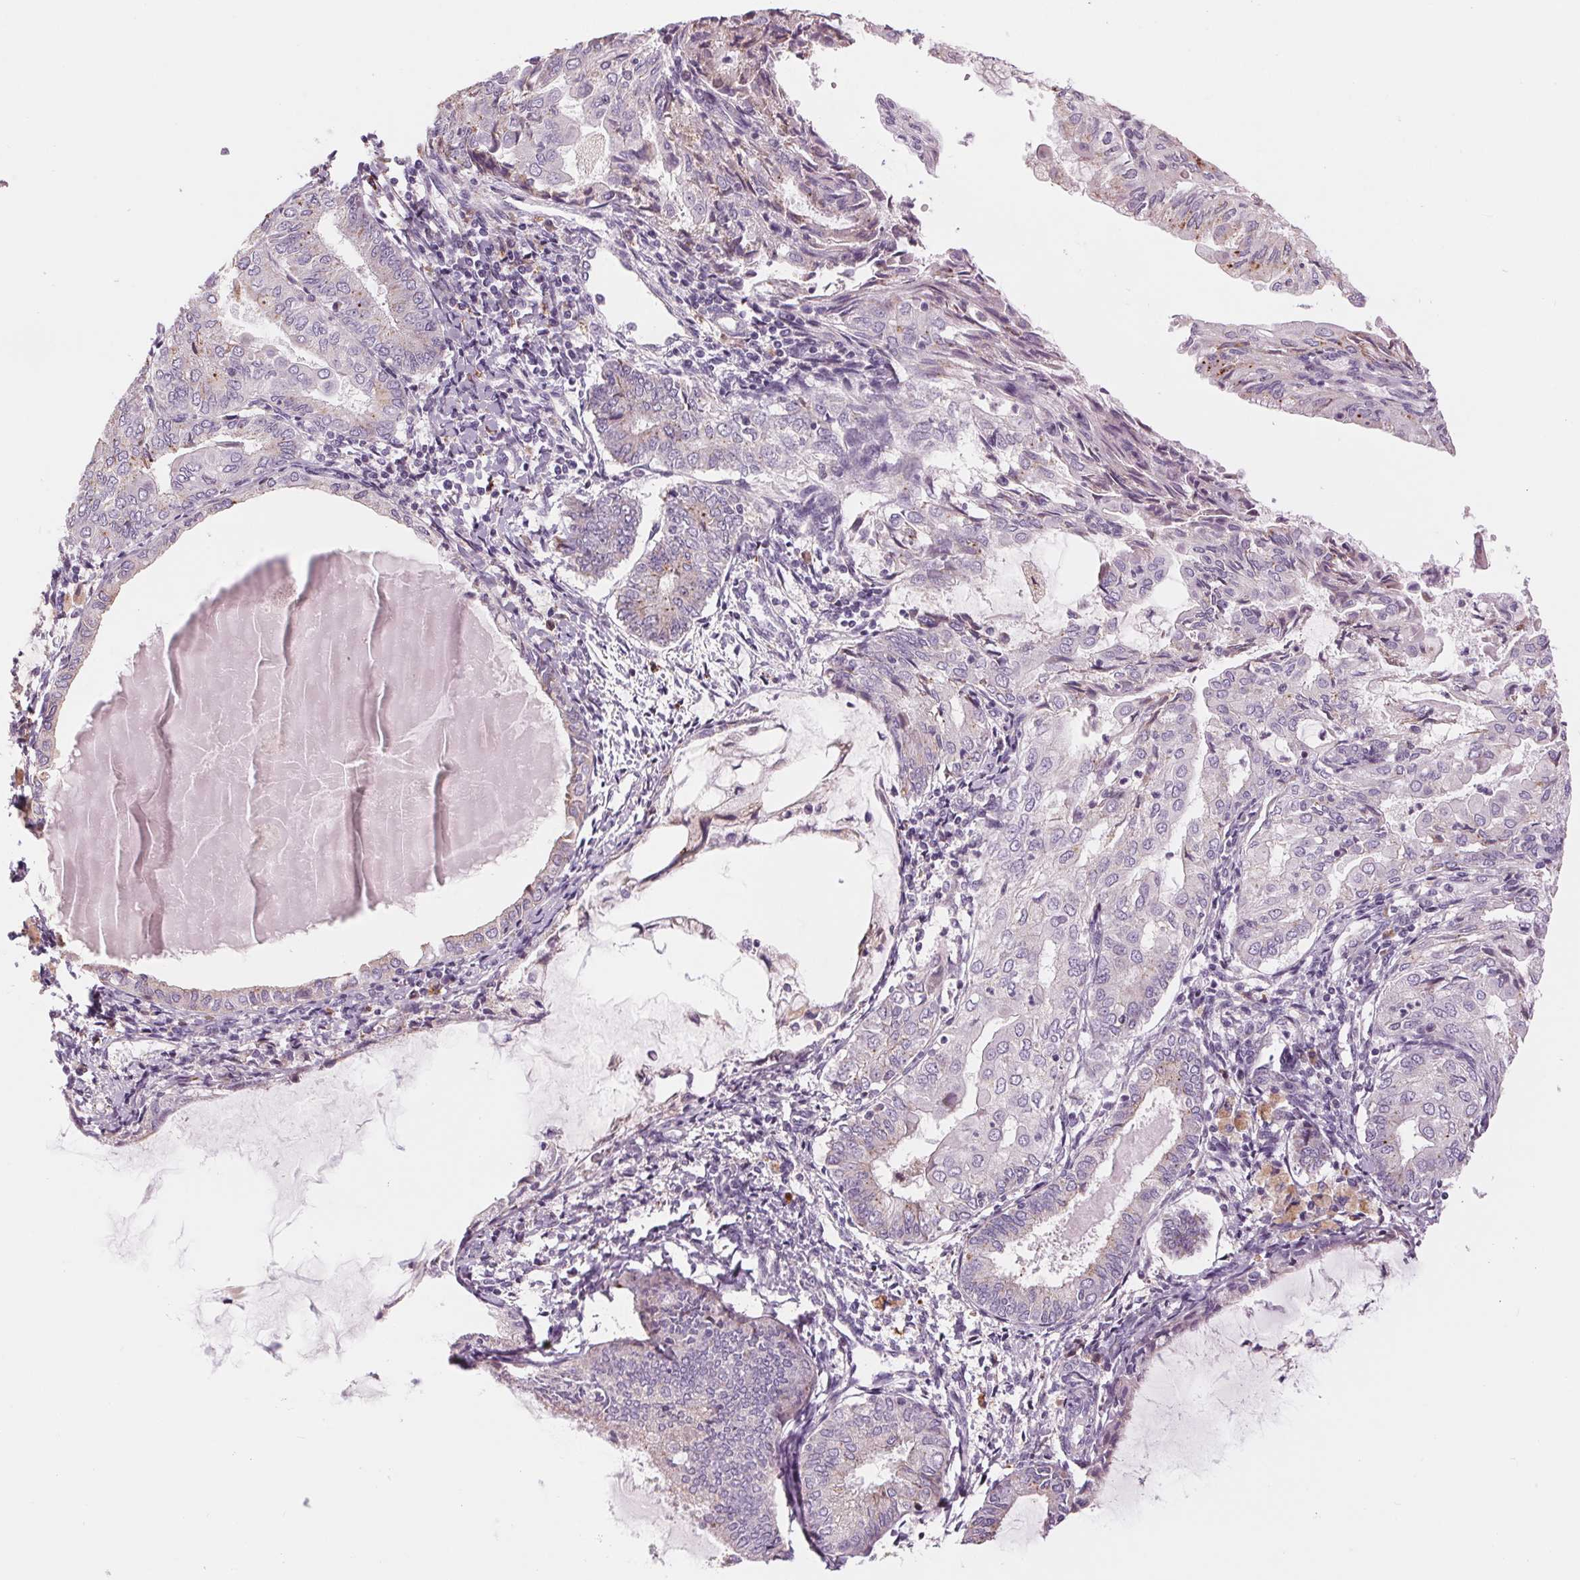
{"staining": {"intensity": "moderate", "quantity": "<25%", "location": "cytoplasmic/membranous"}, "tissue": "endometrial cancer", "cell_type": "Tumor cells", "image_type": "cancer", "snomed": [{"axis": "morphology", "description": "Adenocarcinoma, NOS"}, {"axis": "topography", "description": "Endometrium"}], "caption": "High-power microscopy captured an IHC image of endometrial cancer, revealing moderate cytoplasmic/membranous staining in about <25% of tumor cells. (DAB (3,3'-diaminobenzidine) IHC with brightfield microscopy, high magnification).", "gene": "SAMD5", "patient": {"sex": "female", "age": 68}}